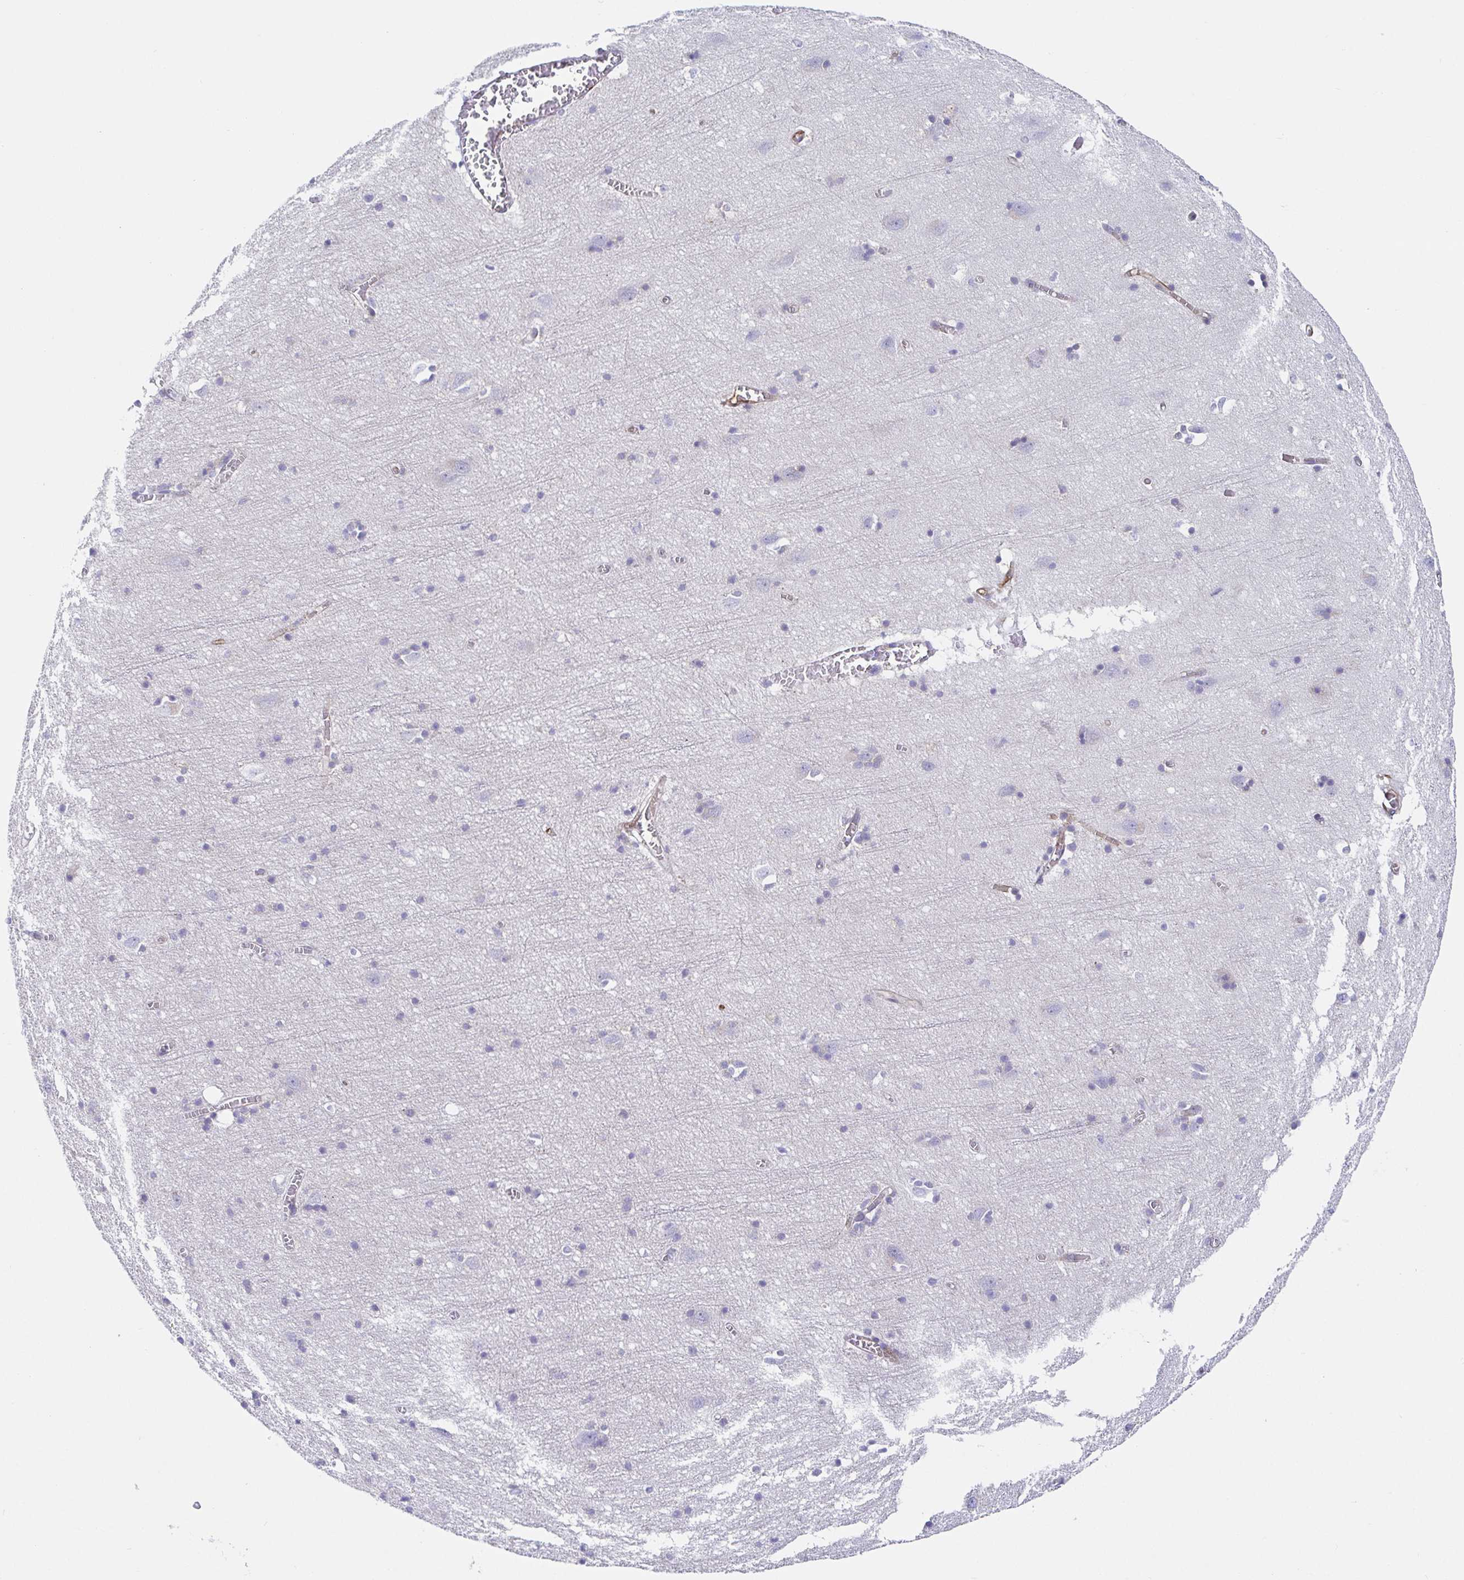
{"staining": {"intensity": "moderate", "quantity": "25%-75%", "location": "cytoplasmic/membranous"}, "tissue": "cerebral cortex", "cell_type": "Endothelial cells", "image_type": "normal", "snomed": [{"axis": "morphology", "description": "Normal tissue, NOS"}, {"axis": "topography", "description": "Cerebral cortex"}], "caption": "This image reveals normal cerebral cortex stained with IHC to label a protein in brown. The cytoplasmic/membranous of endothelial cells show moderate positivity for the protein. Nuclei are counter-stained blue.", "gene": "DOCK1", "patient": {"sex": "male", "age": 70}}